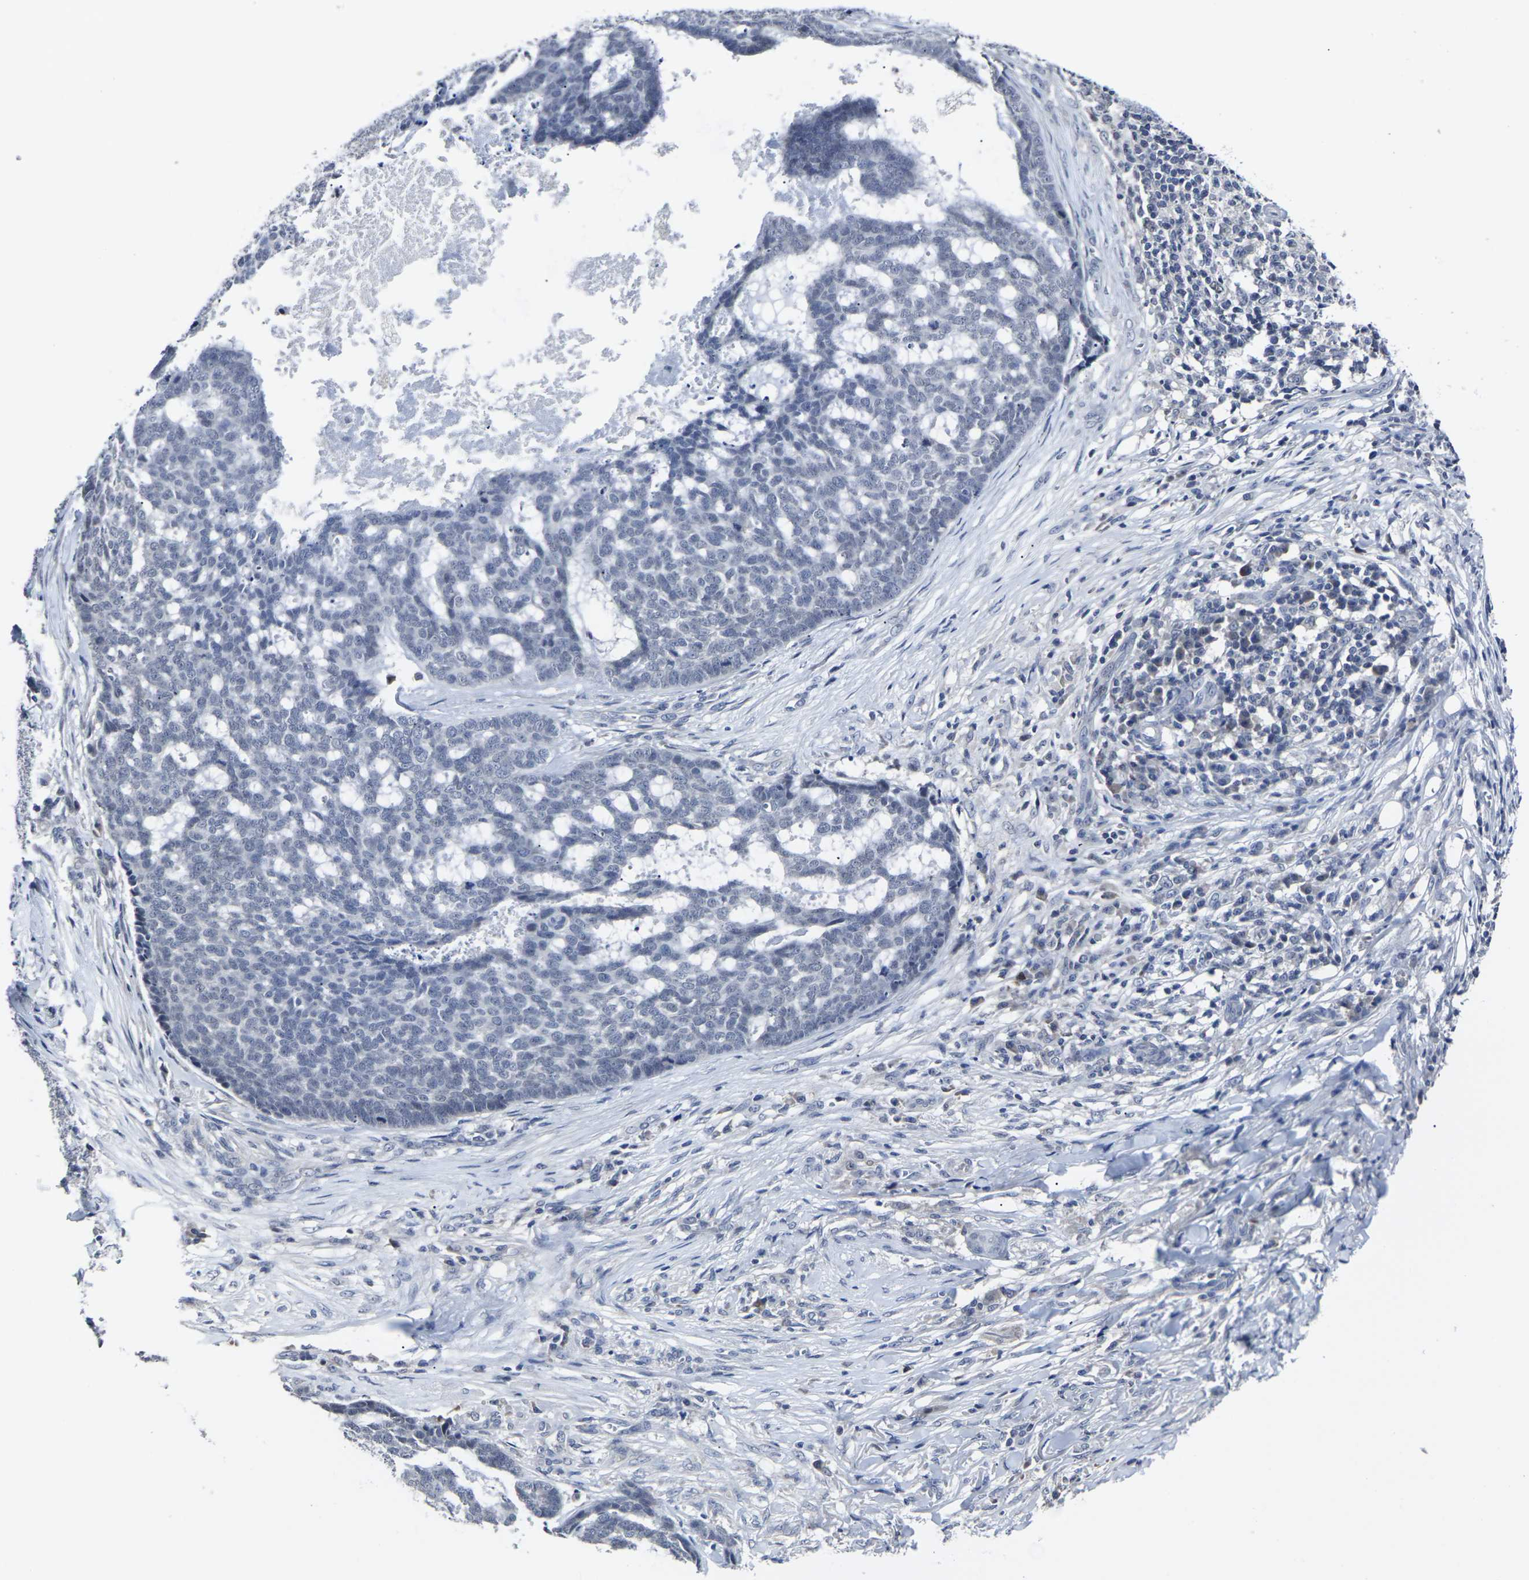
{"staining": {"intensity": "negative", "quantity": "none", "location": "none"}, "tissue": "skin cancer", "cell_type": "Tumor cells", "image_type": "cancer", "snomed": [{"axis": "morphology", "description": "Basal cell carcinoma"}, {"axis": "topography", "description": "Skin"}], "caption": "Tumor cells show no significant positivity in skin cancer. The staining is performed using DAB (3,3'-diaminobenzidine) brown chromogen with nuclei counter-stained in using hematoxylin.", "gene": "MSANTD4", "patient": {"sex": "male", "age": 84}}